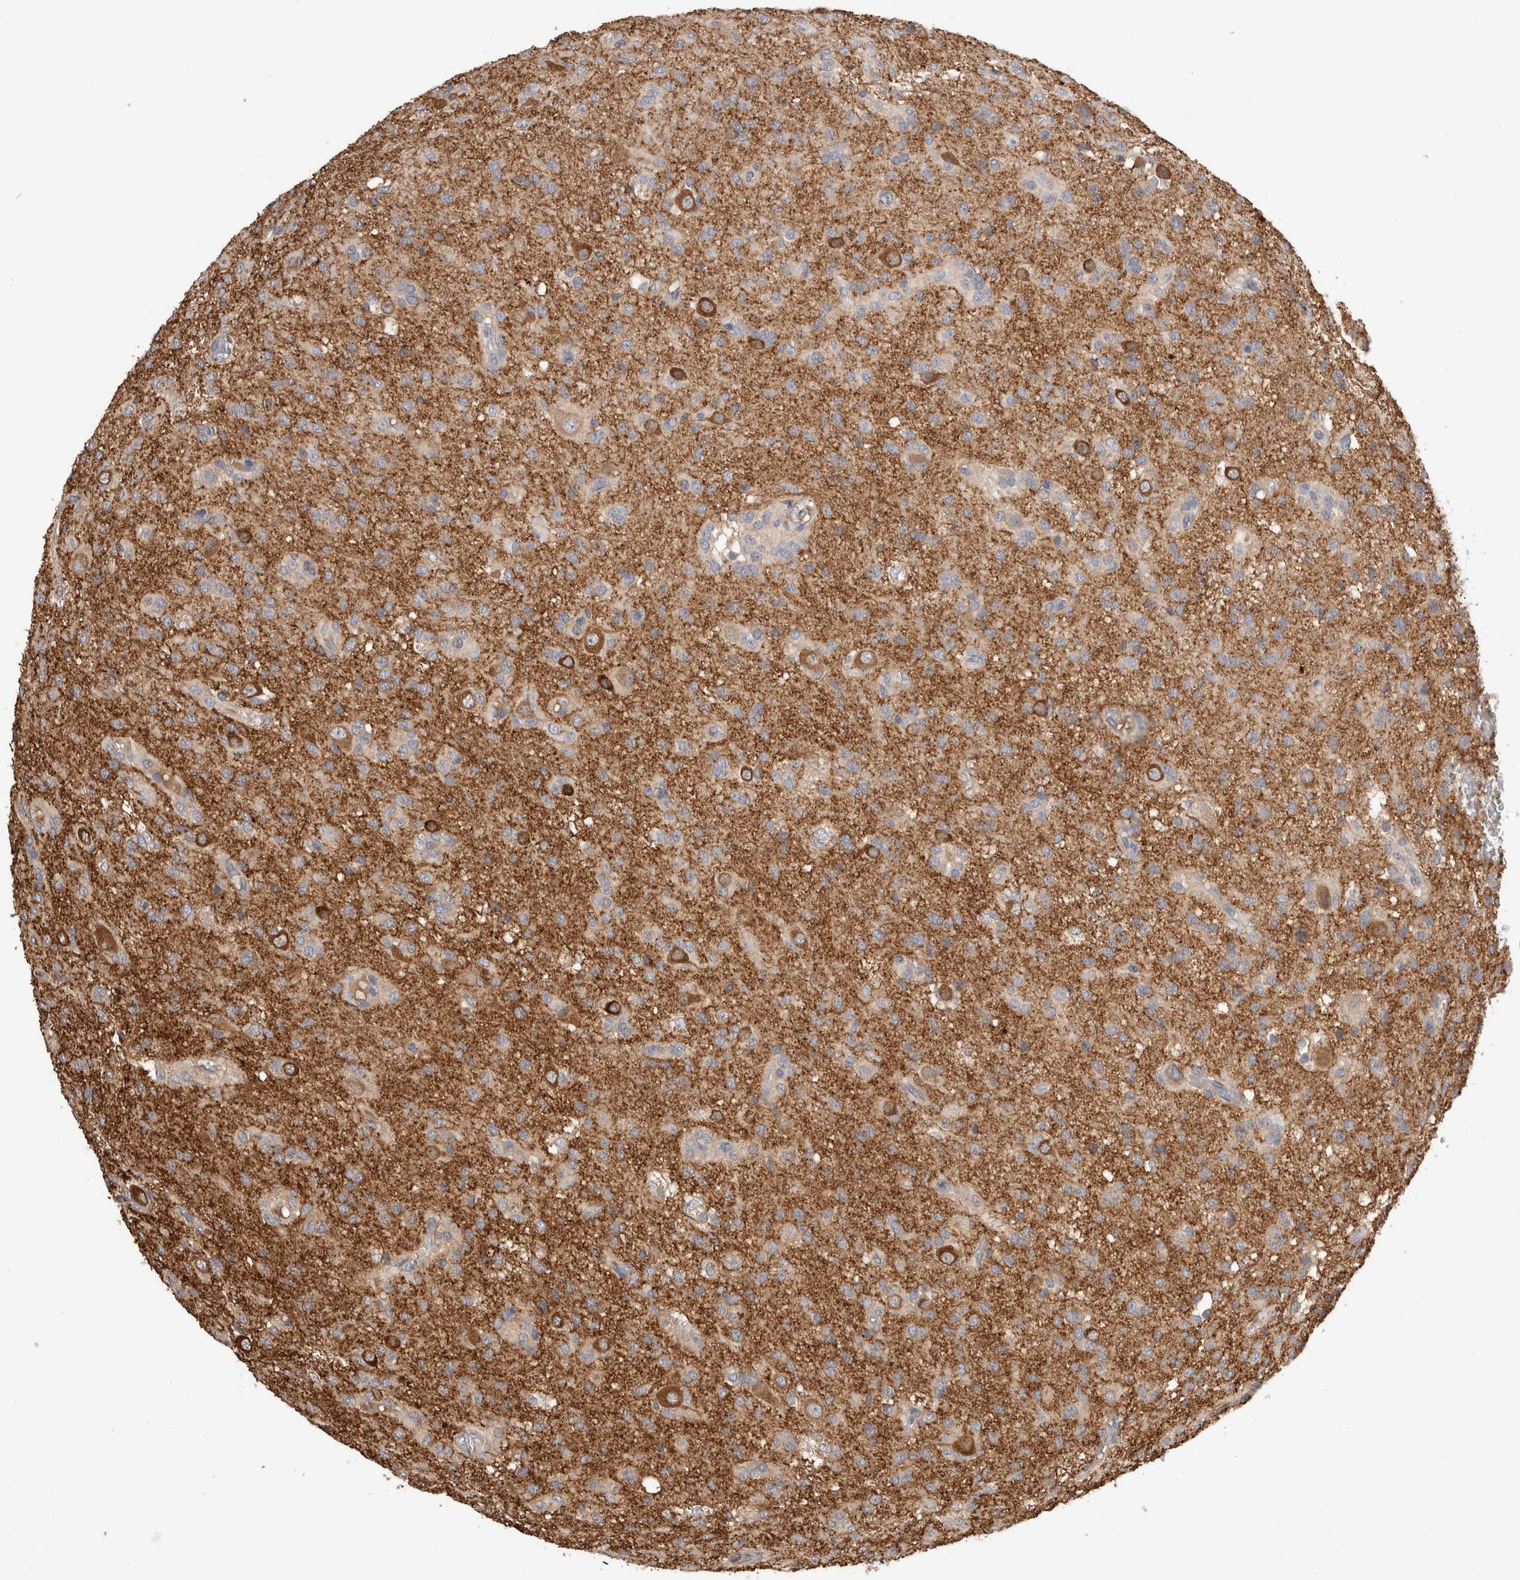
{"staining": {"intensity": "weak", "quantity": "25%-75%", "location": "cytoplasmic/membranous"}, "tissue": "glioma", "cell_type": "Tumor cells", "image_type": "cancer", "snomed": [{"axis": "morphology", "description": "Glioma, malignant, High grade"}, {"axis": "topography", "description": "Brain"}], "caption": "About 25%-75% of tumor cells in human glioma display weak cytoplasmic/membranous protein expression as visualized by brown immunohistochemical staining.", "gene": "PPP3CC", "patient": {"sex": "female", "age": 59}}